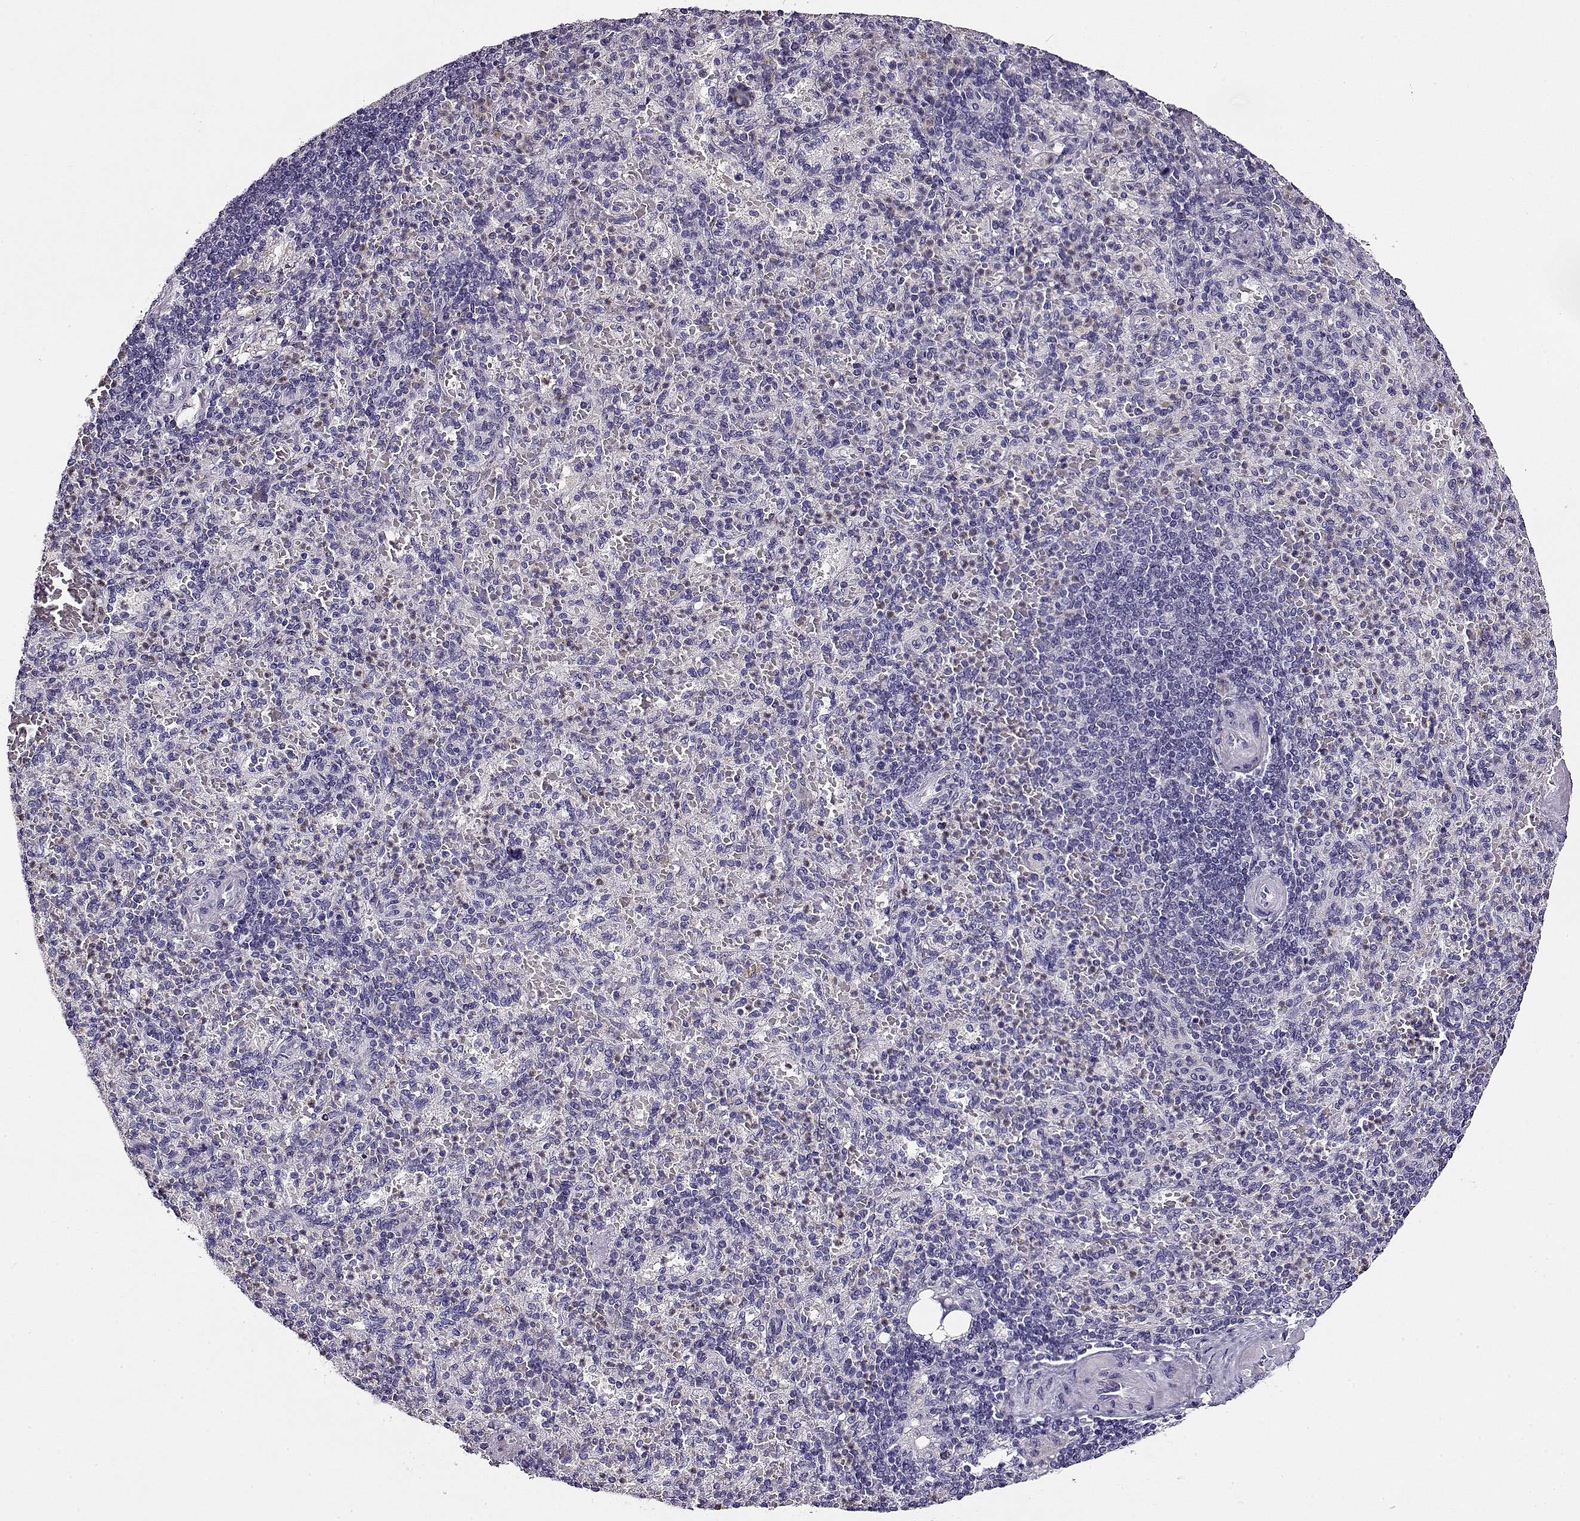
{"staining": {"intensity": "negative", "quantity": "none", "location": "none"}, "tissue": "spleen", "cell_type": "Cells in red pulp", "image_type": "normal", "snomed": [{"axis": "morphology", "description": "Normal tissue, NOS"}, {"axis": "topography", "description": "Spleen"}], "caption": "A high-resolution image shows immunohistochemistry staining of normal spleen, which shows no significant positivity in cells in red pulp.", "gene": "CCR8", "patient": {"sex": "female", "age": 74}}